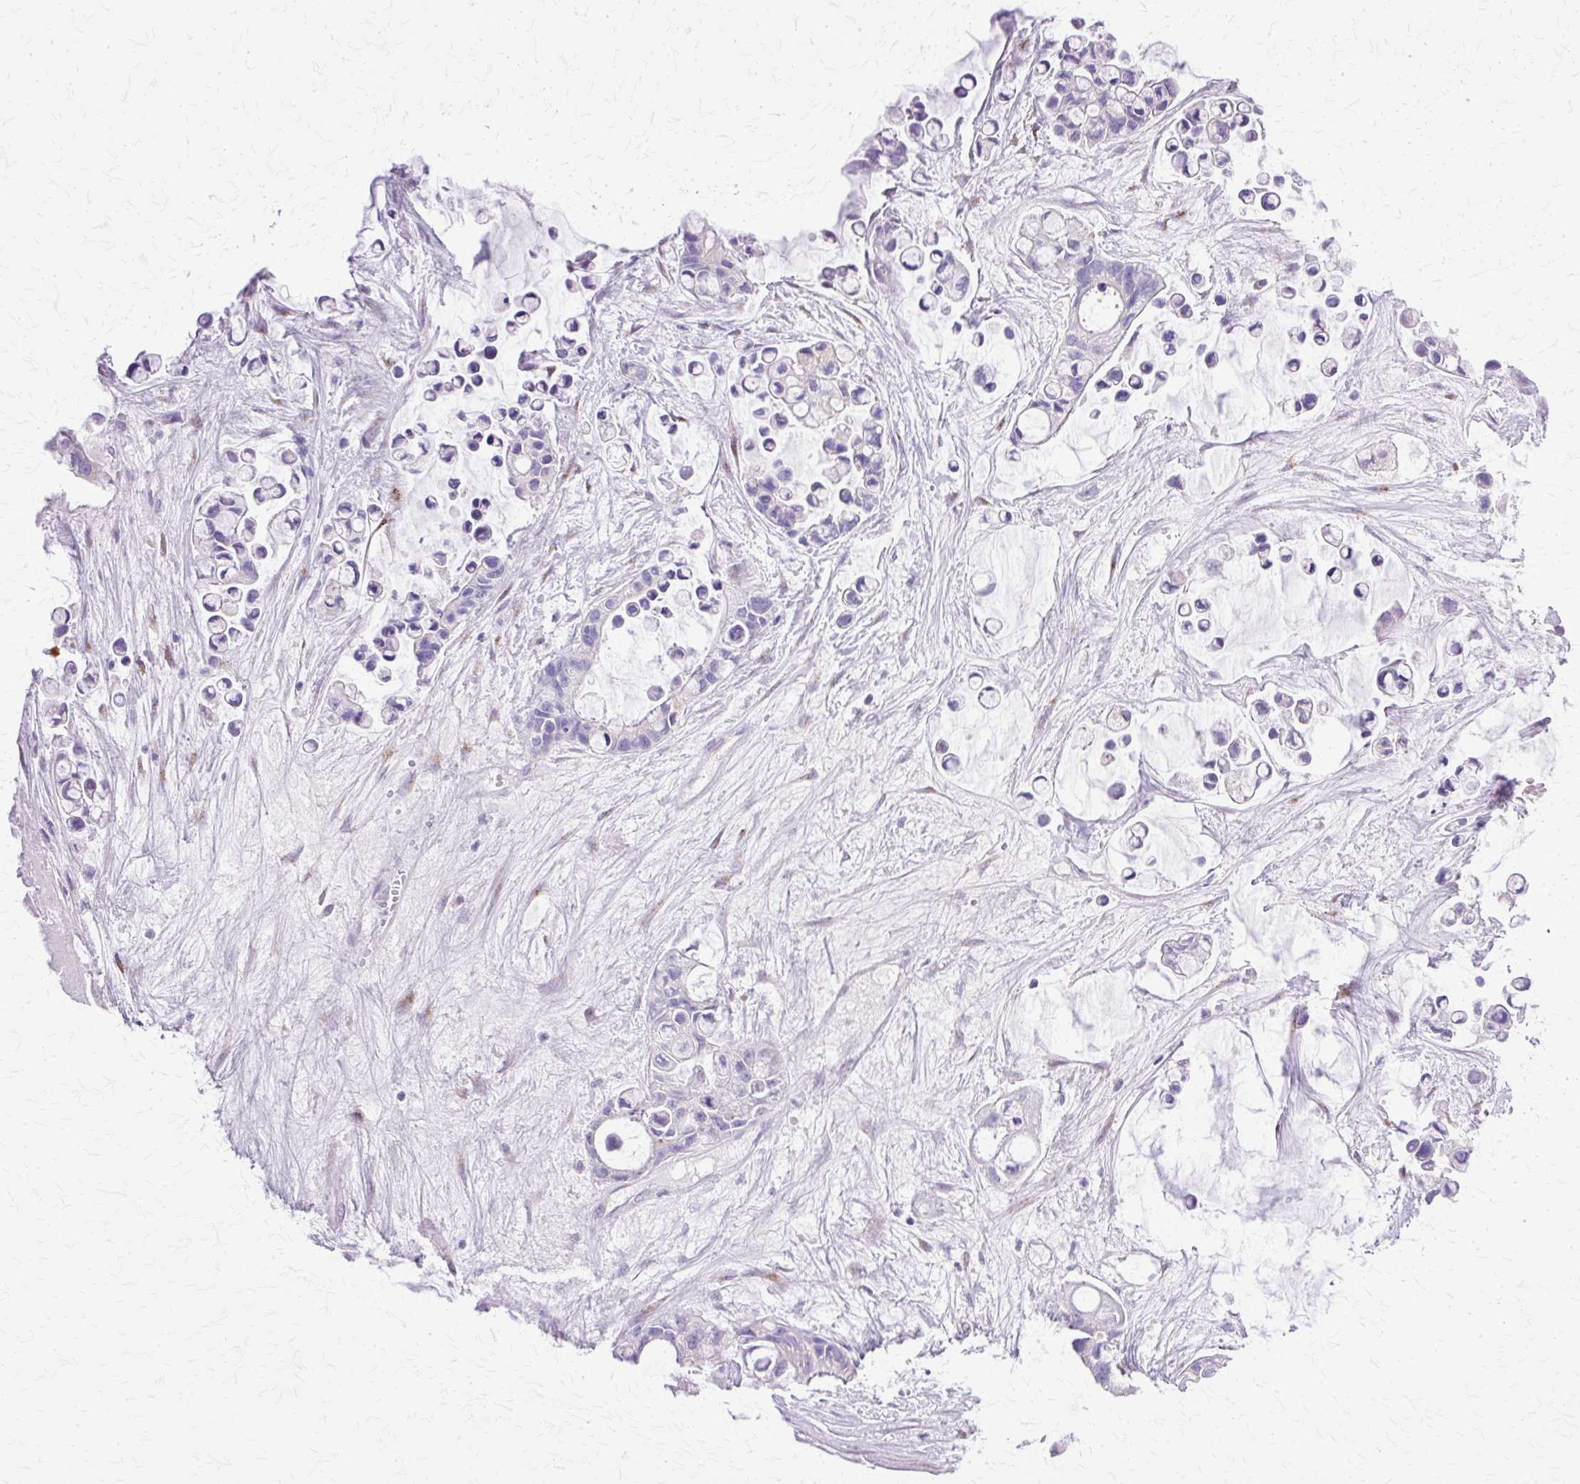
{"staining": {"intensity": "negative", "quantity": "none", "location": "none"}, "tissue": "ovarian cancer", "cell_type": "Tumor cells", "image_type": "cancer", "snomed": [{"axis": "morphology", "description": "Cystadenocarcinoma, mucinous, NOS"}, {"axis": "topography", "description": "Ovary"}], "caption": "Tumor cells are negative for brown protein staining in mucinous cystadenocarcinoma (ovarian).", "gene": "TBC1D3G", "patient": {"sex": "female", "age": 63}}